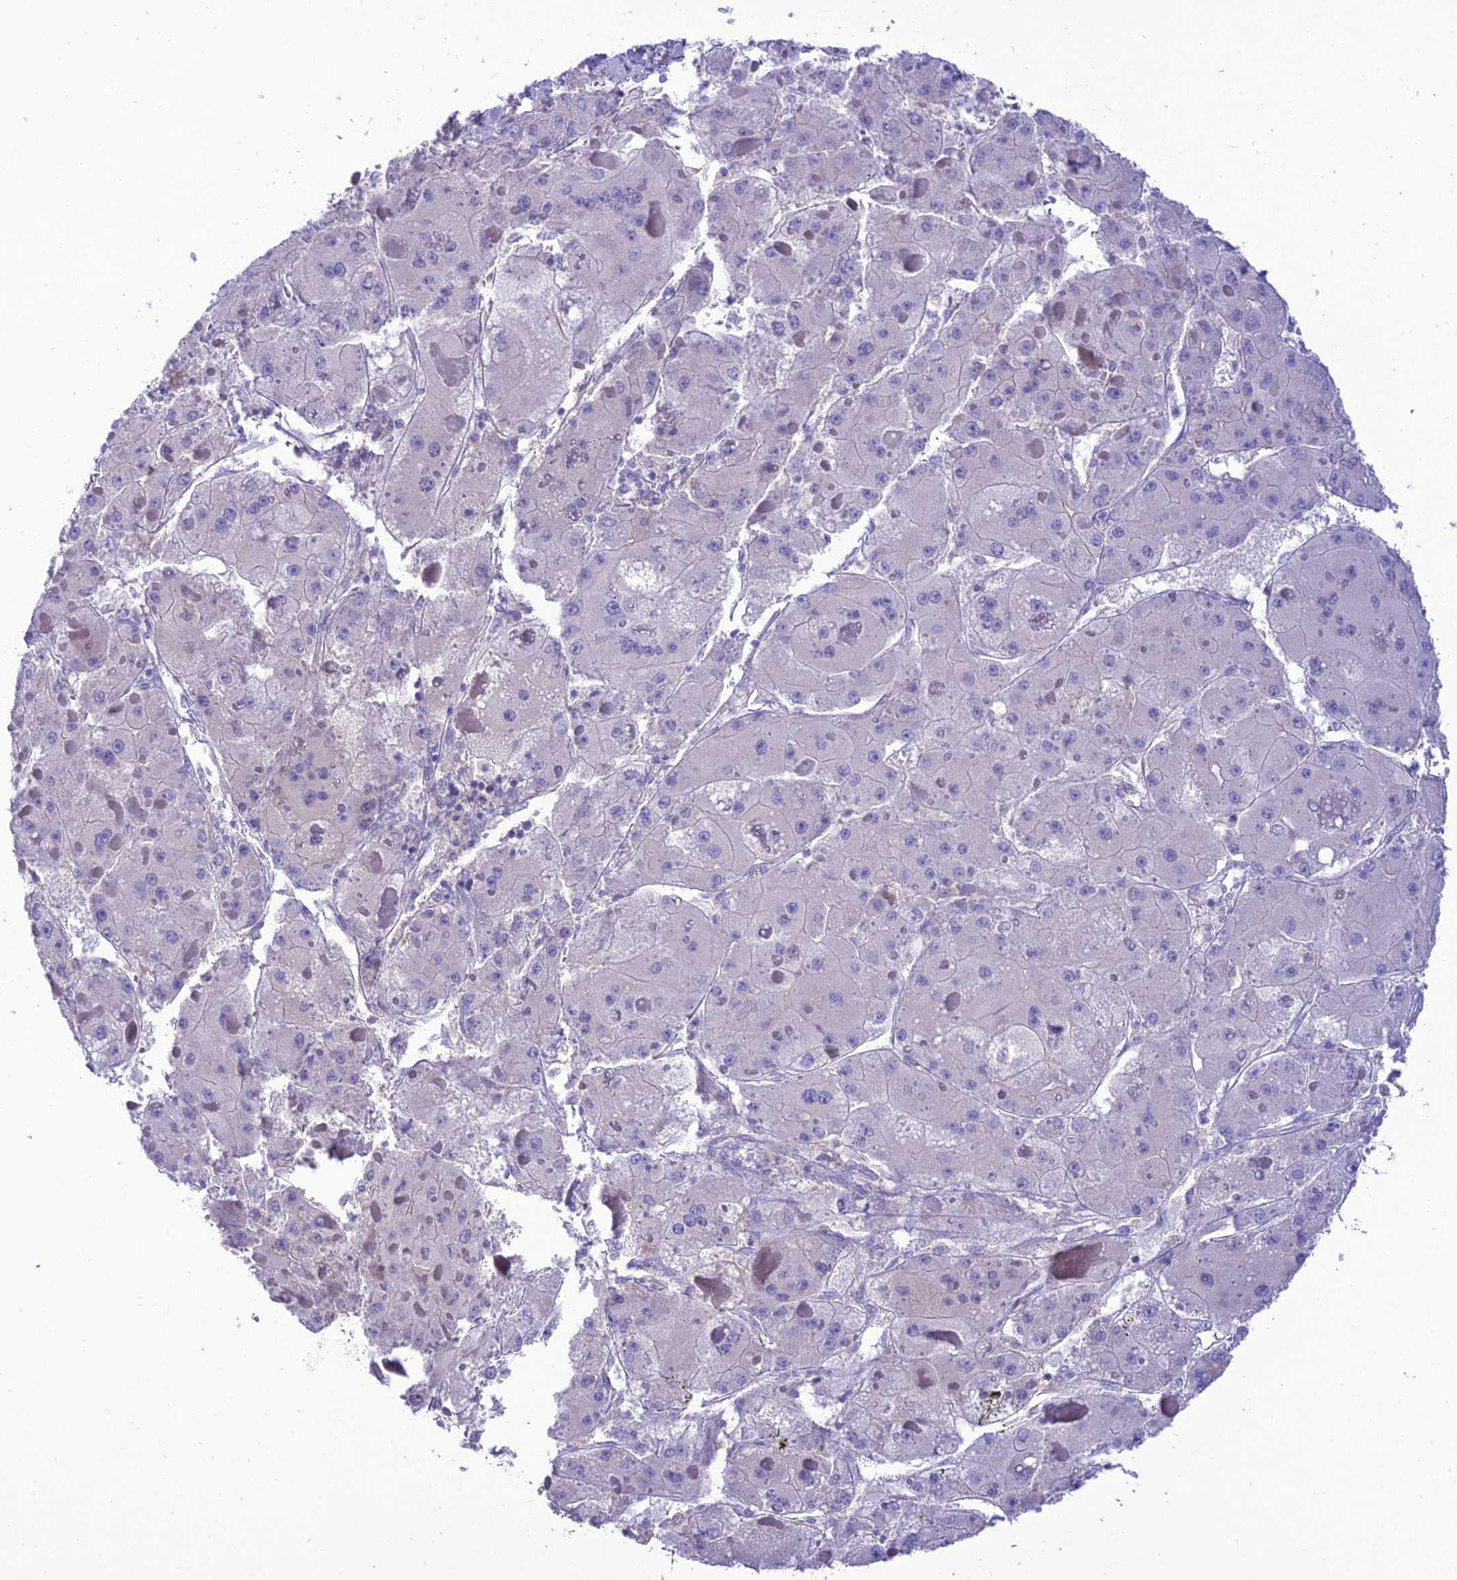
{"staining": {"intensity": "negative", "quantity": "none", "location": "none"}, "tissue": "liver cancer", "cell_type": "Tumor cells", "image_type": "cancer", "snomed": [{"axis": "morphology", "description": "Carcinoma, Hepatocellular, NOS"}, {"axis": "topography", "description": "Liver"}], "caption": "Immunohistochemistry micrograph of human hepatocellular carcinoma (liver) stained for a protein (brown), which exhibits no positivity in tumor cells.", "gene": "TEKT3", "patient": {"sex": "female", "age": 73}}